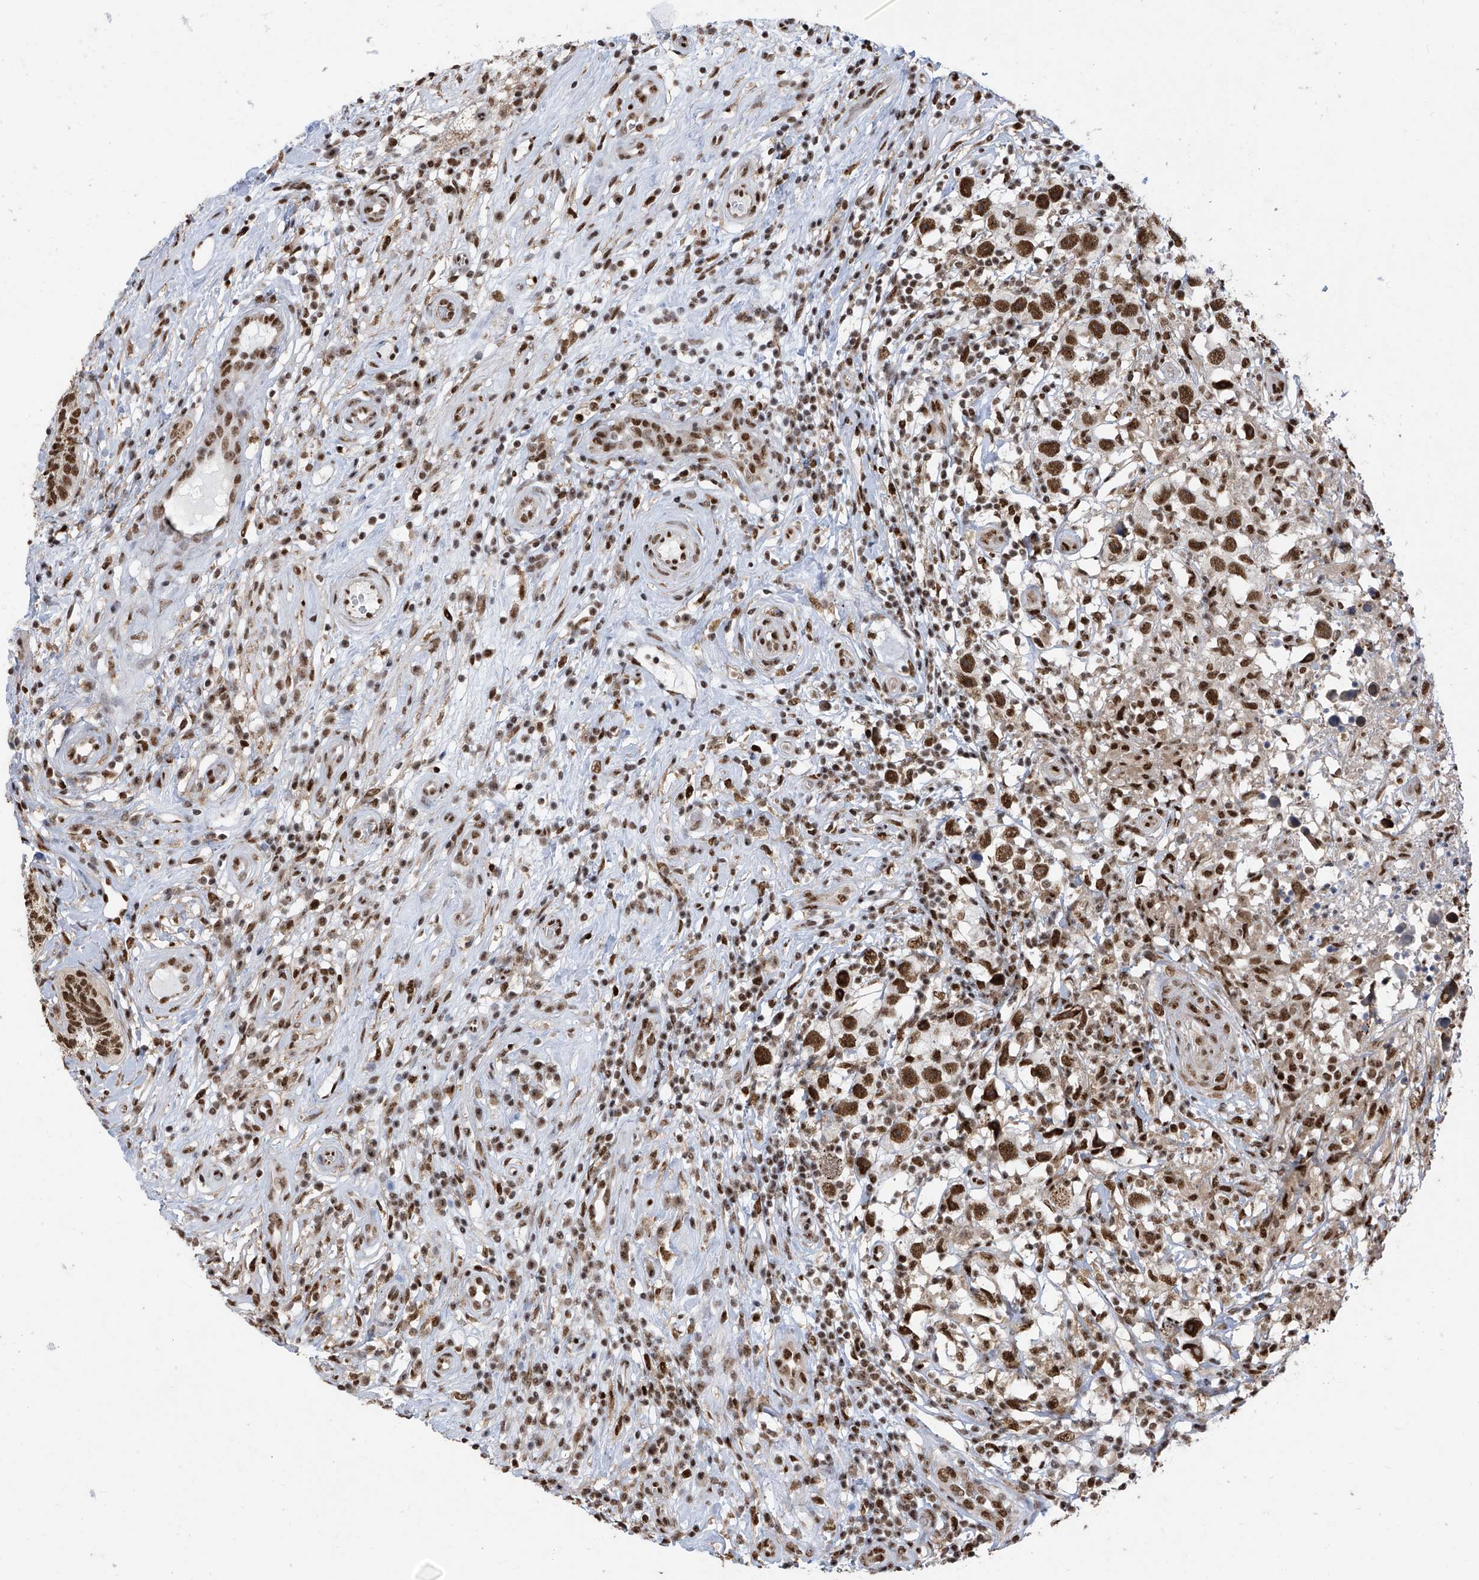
{"staining": {"intensity": "strong", "quantity": ">75%", "location": "nuclear"}, "tissue": "testis cancer", "cell_type": "Tumor cells", "image_type": "cancer", "snomed": [{"axis": "morphology", "description": "Seminoma, NOS"}, {"axis": "topography", "description": "Testis"}], "caption": "A brown stain shows strong nuclear staining of a protein in seminoma (testis) tumor cells.", "gene": "APLF", "patient": {"sex": "male", "age": 49}}